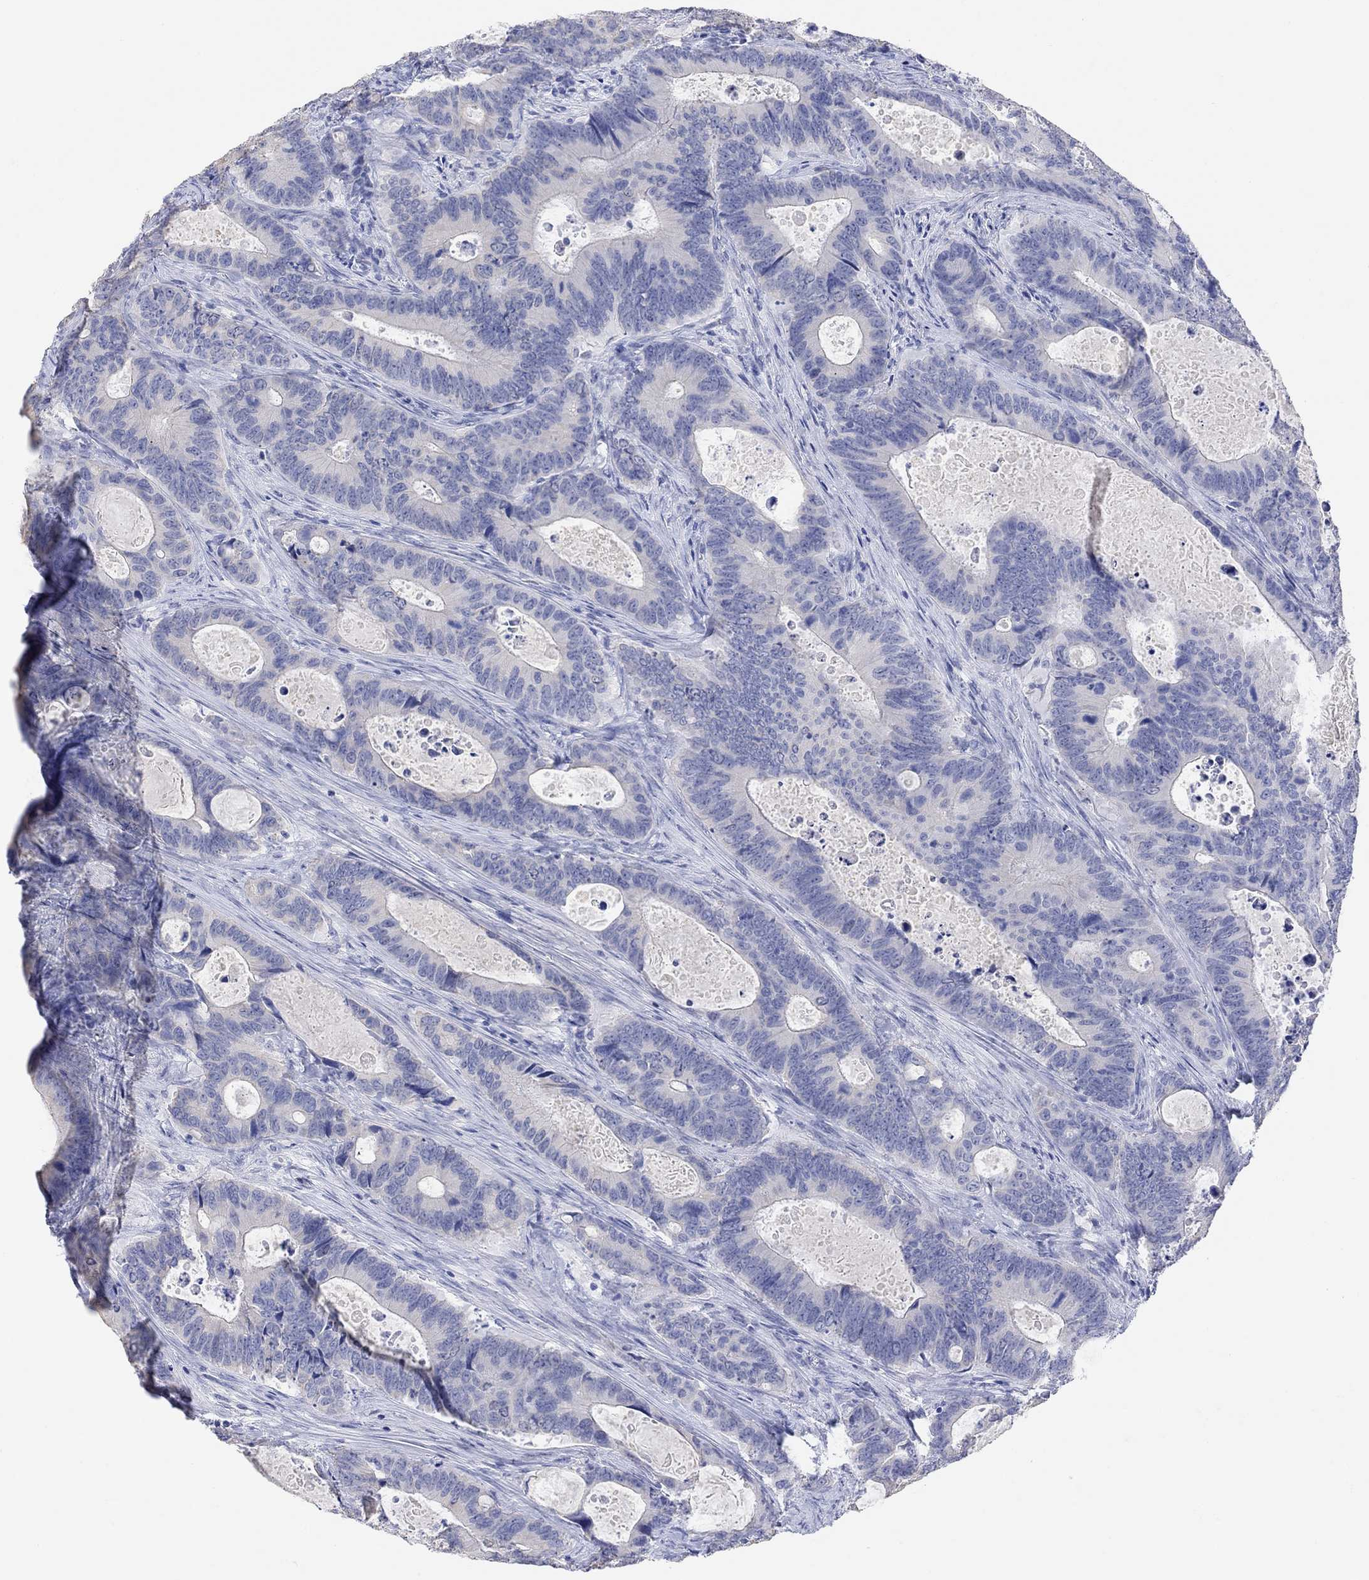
{"staining": {"intensity": "negative", "quantity": "none", "location": "none"}, "tissue": "colorectal cancer", "cell_type": "Tumor cells", "image_type": "cancer", "snomed": [{"axis": "morphology", "description": "Adenocarcinoma, NOS"}, {"axis": "topography", "description": "Colon"}], "caption": "Immunohistochemistry histopathology image of colorectal cancer stained for a protein (brown), which displays no staining in tumor cells.", "gene": "TYR", "patient": {"sex": "female", "age": 82}}